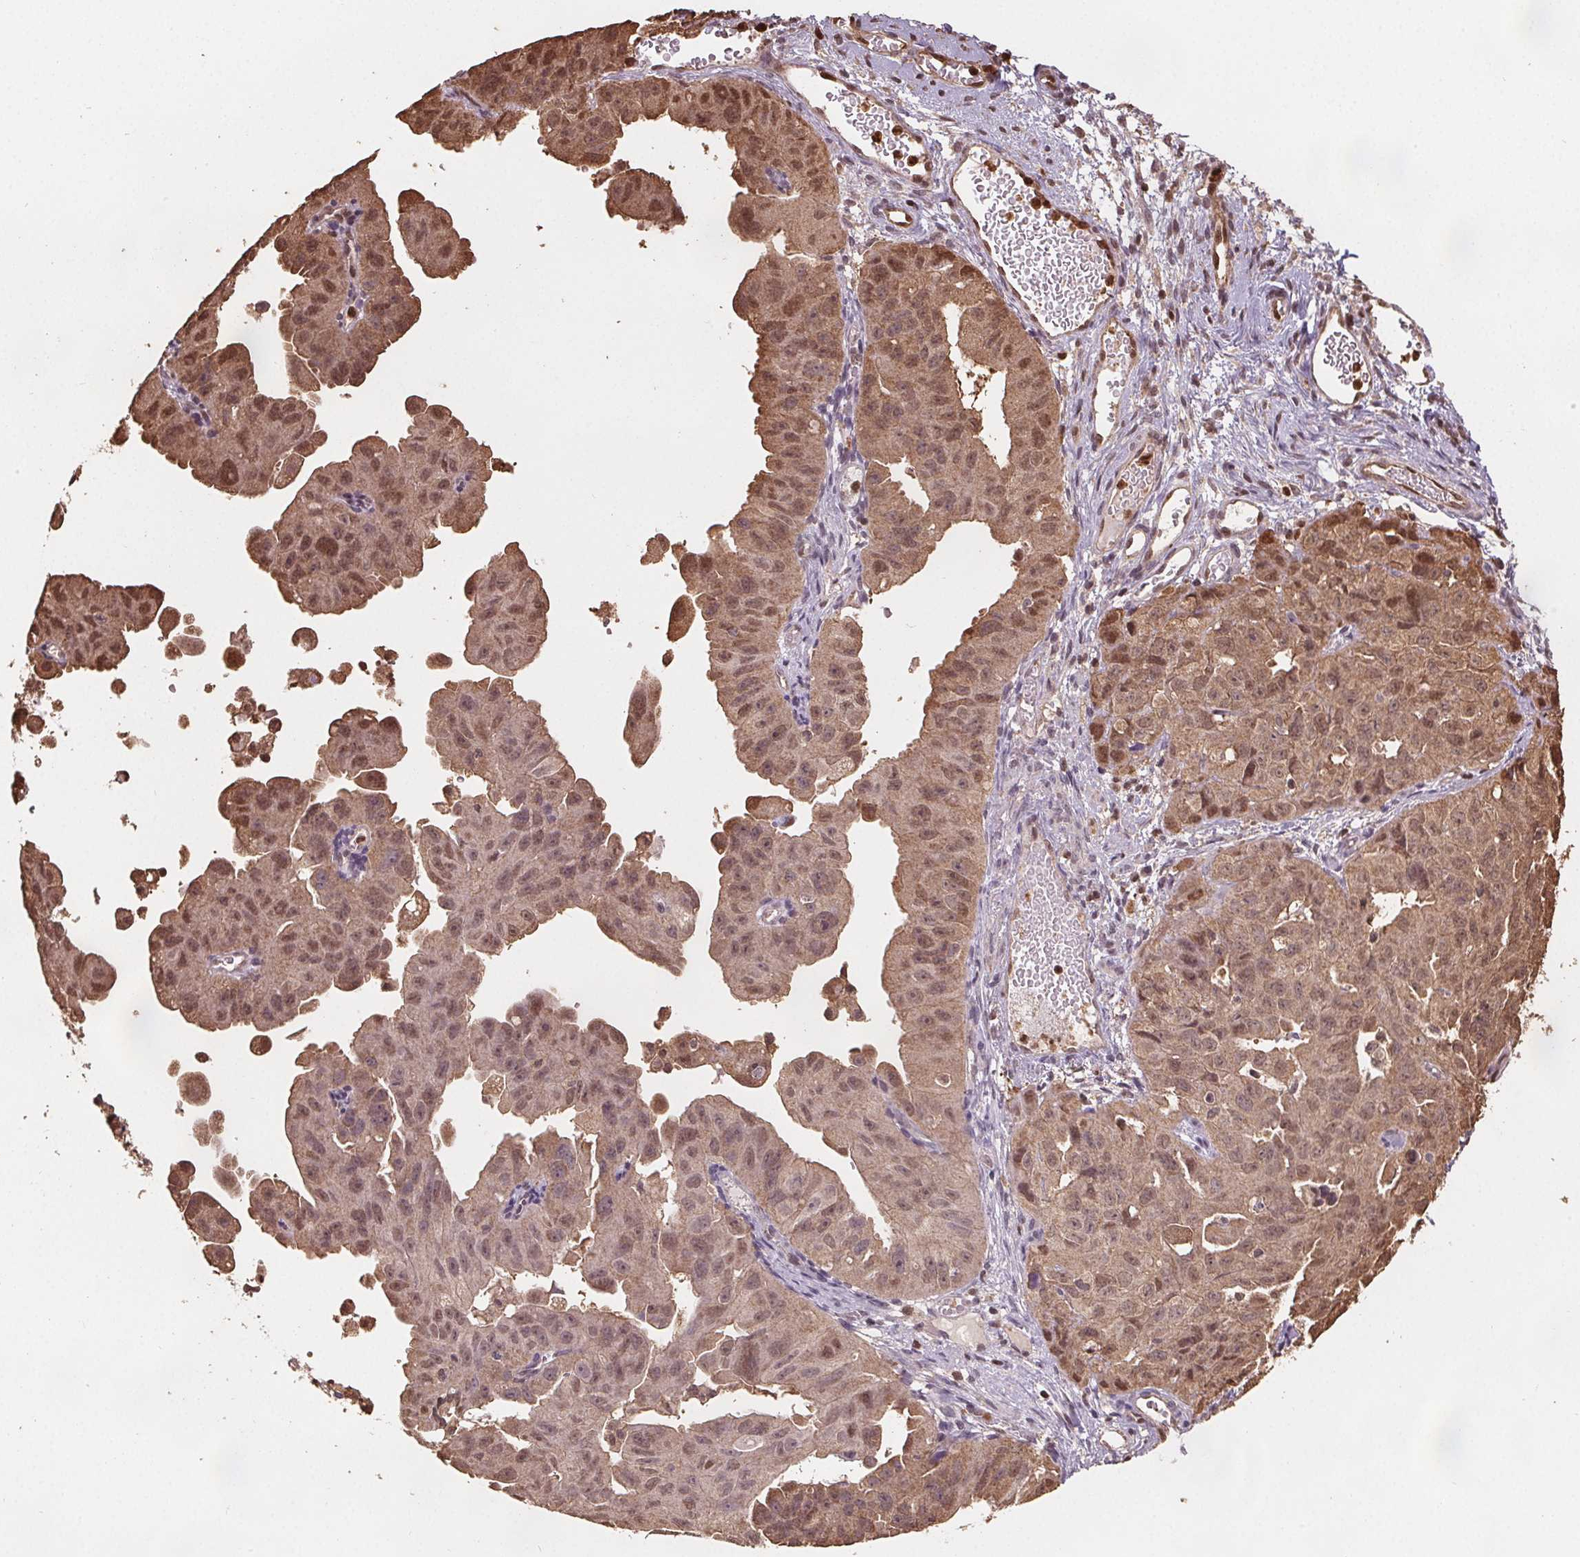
{"staining": {"intensity": "moderate", "quantity": ">75%", "location": "cytoplasmic/membranous,nuclear"}, "tissue": "ovarian cancer", "cell_type": "Tumor cells", "image_type": "cancer", "snomed": [{"axis": "morphology", "description": "Carcinoma, endometroid"}, {"axis": "topography", "description": "Ovary"}], "caption": "Immunohistochemical staining of human ovarian endometroid carcinoma exhibits medium levels of moderate cytoplasmic/membranous and nuclear protein positivity in about >75% of tumor cells.", "gene": "ENO1", "patient": {"sex": "female", "age": 85}}